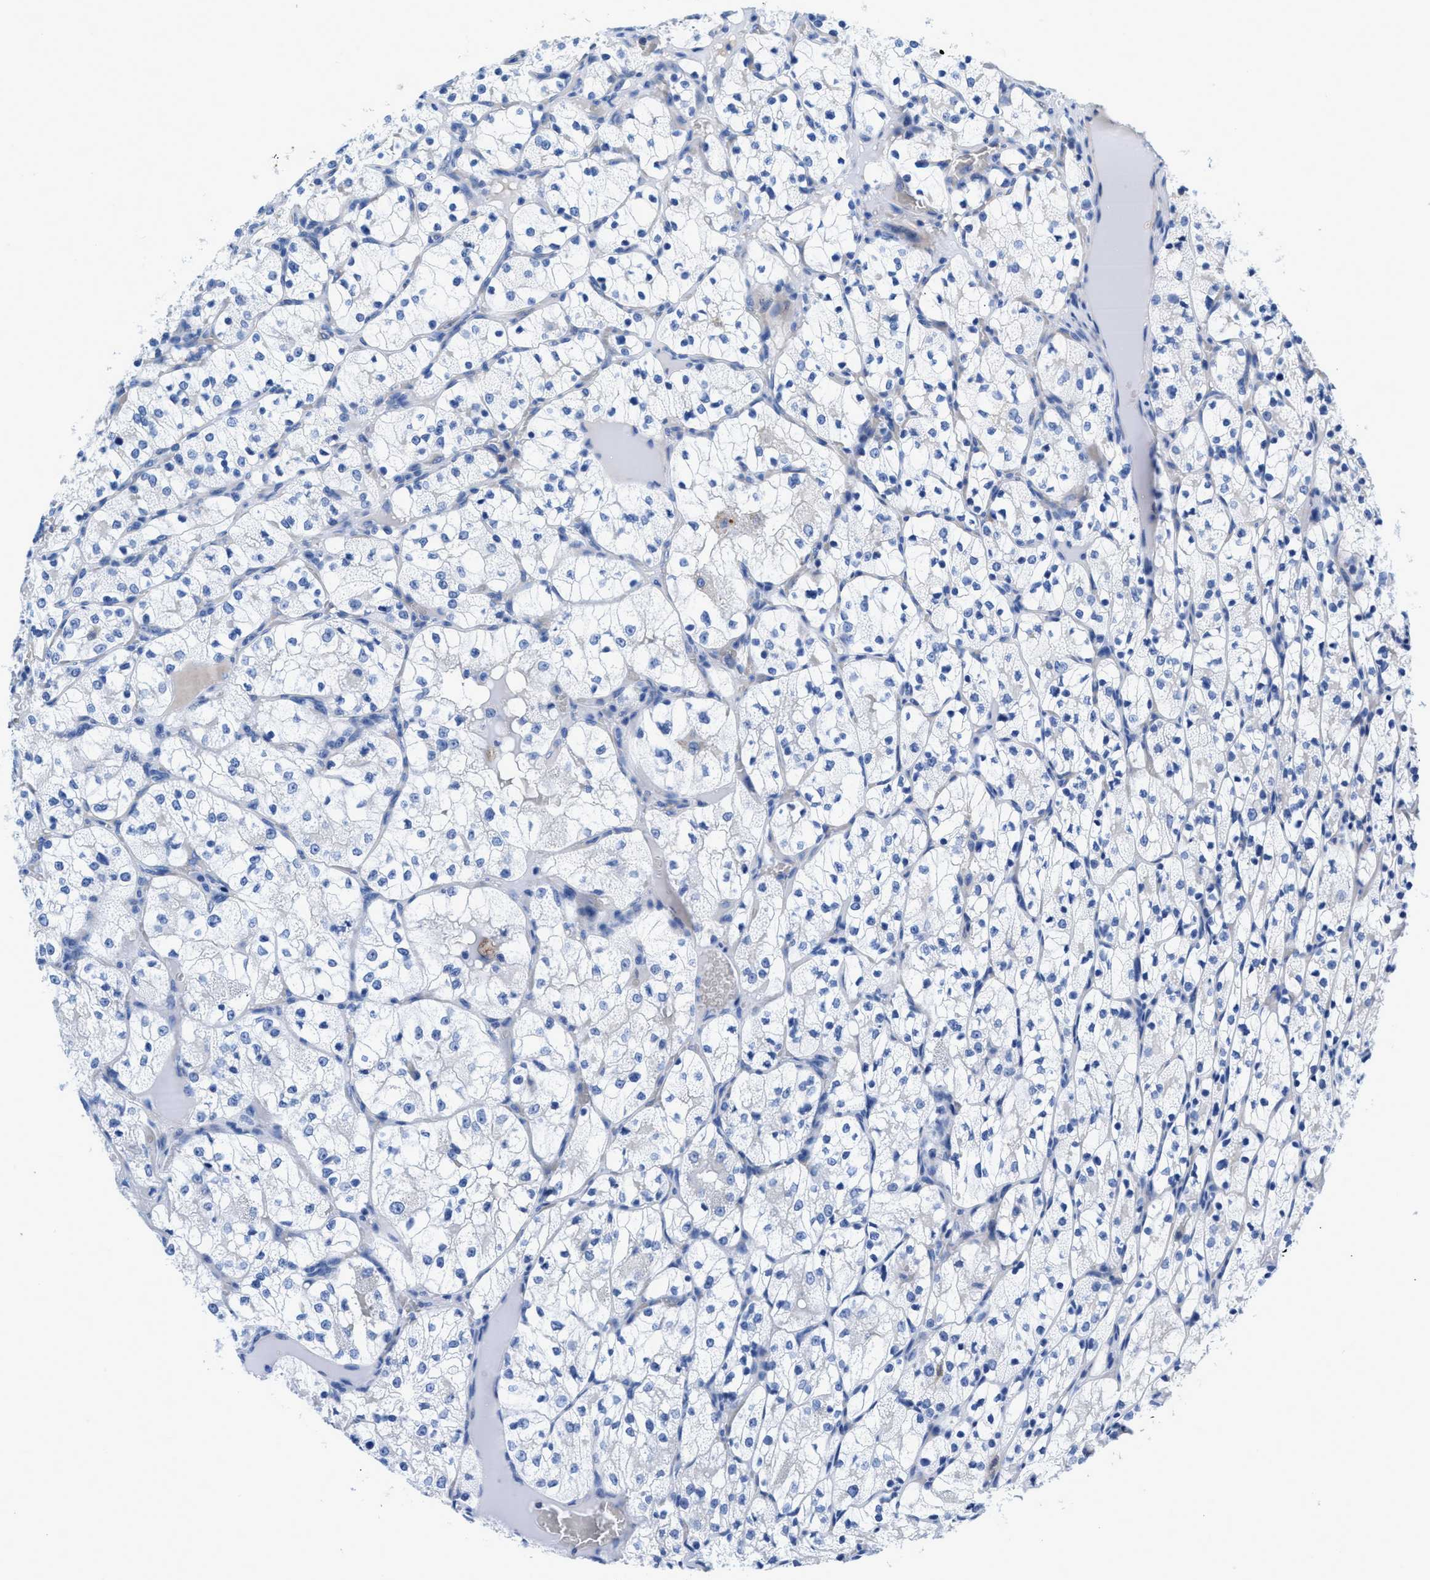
{"staining": {"intensity": "negative", "quantity": "none", "location": "none"}, "tissue": "renal cancer", "cell_type": "Tumor cells", "image_type": "cancer", "snomed": [{"axis": "morphology", "description": "Adenocarcinoma, NOS"}, {"axis": "topography", "description": "Kidney"}], "caption": "The immunohistochemistry photomicrograph has no significant positivity in tumor cells of renal cancer tissue.", "gene": "SLFN13", "patient": {"sex": "female", "age": 69}}